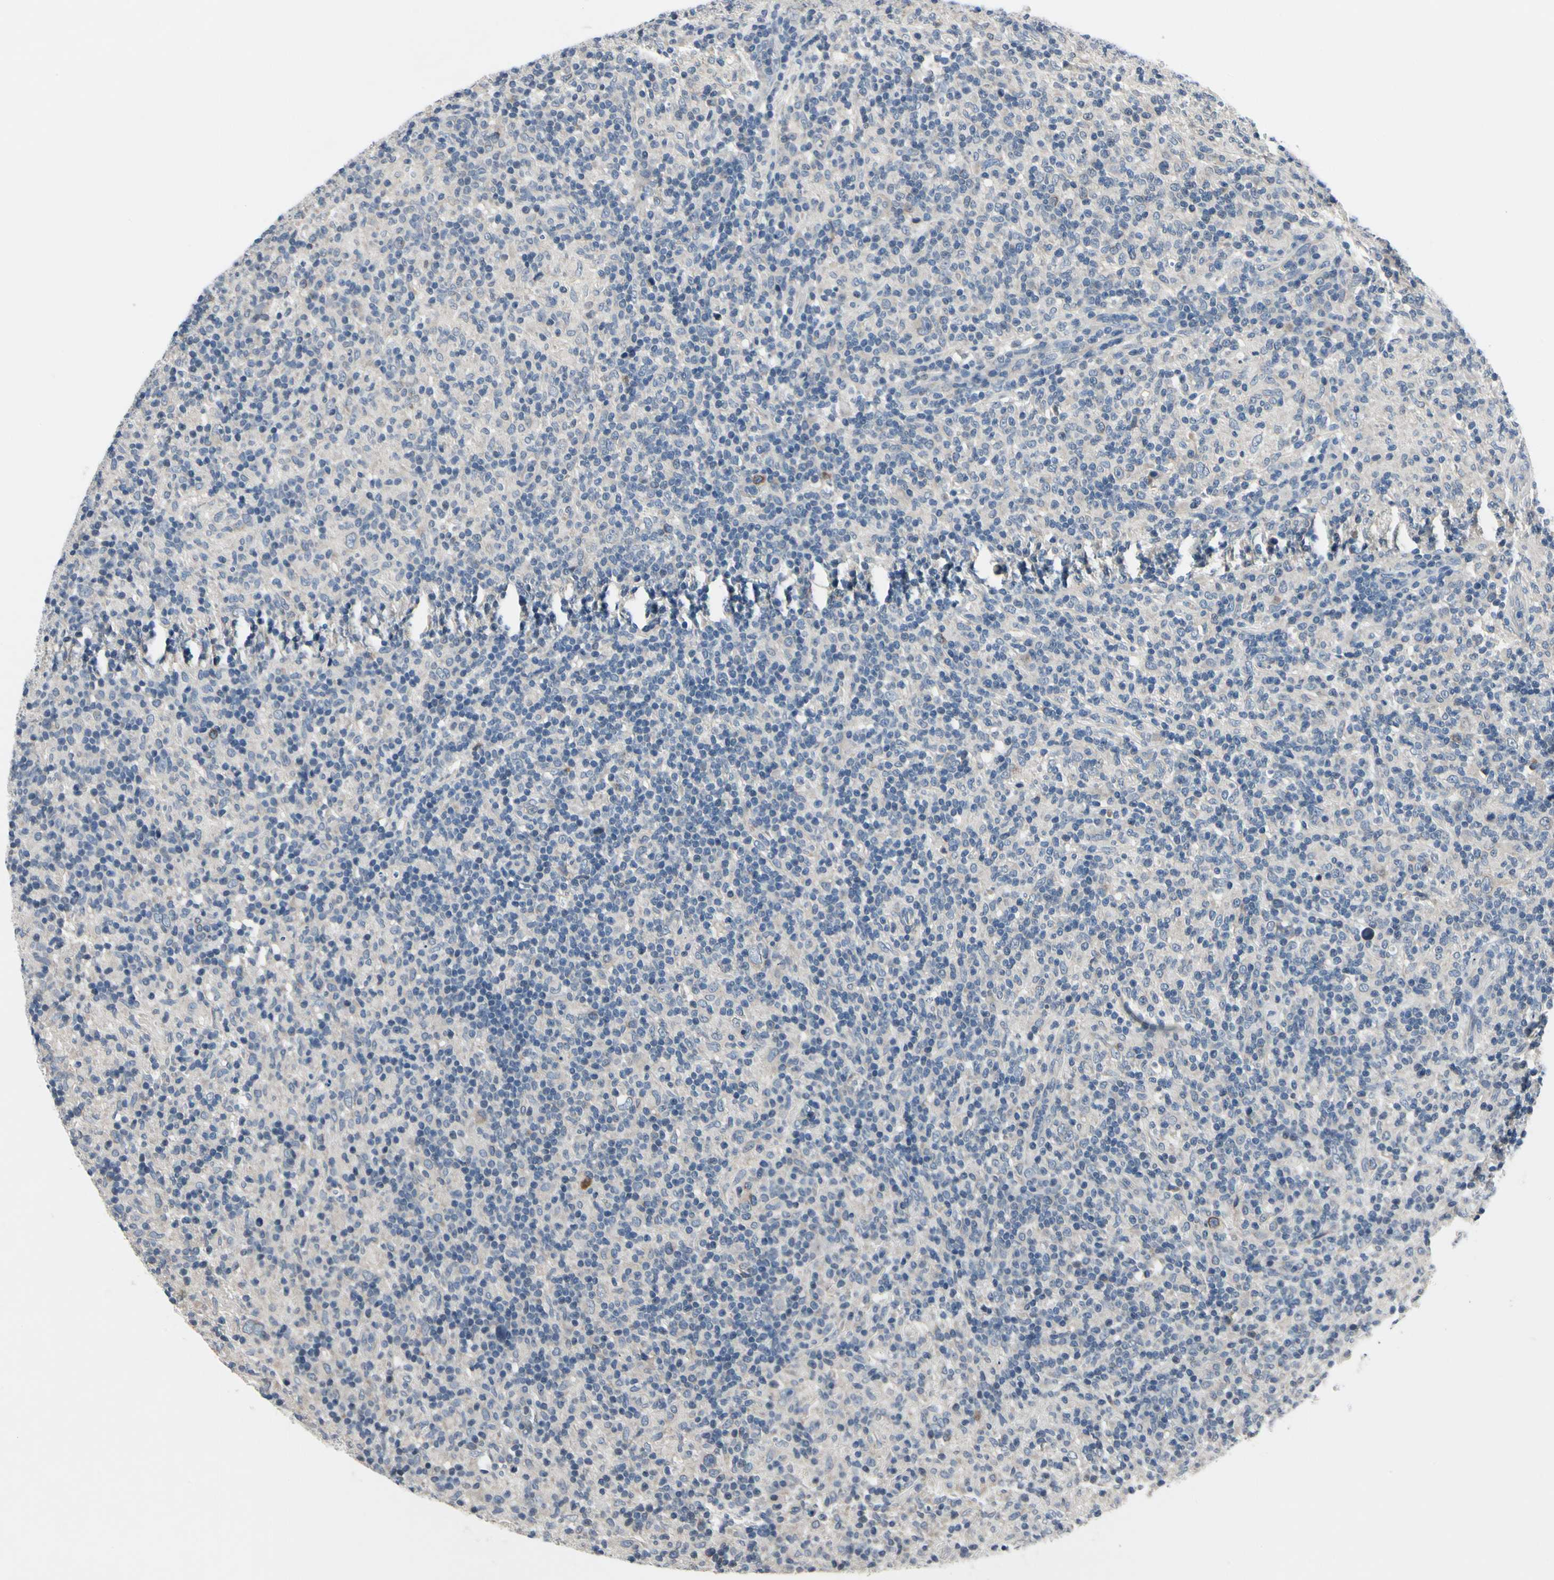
{"staining": {"intensity": "negative", "quantity": "none", "location": "none"}, "tissue": "lymphoma", "cell_type": "Tumor cells", "image_type": "cancer", "snomed": [{"axis": "morphology", "description": "Hodgkin's disease, NOS"}, {"axis": "topography", "description": "Lymph node"}], "caption": "Lymphoma was stained to show a protein in brown. There is no significant expression in tumor cells.", "gene": "SELENOK", "patient": {"sex": "male", "age": 70}}